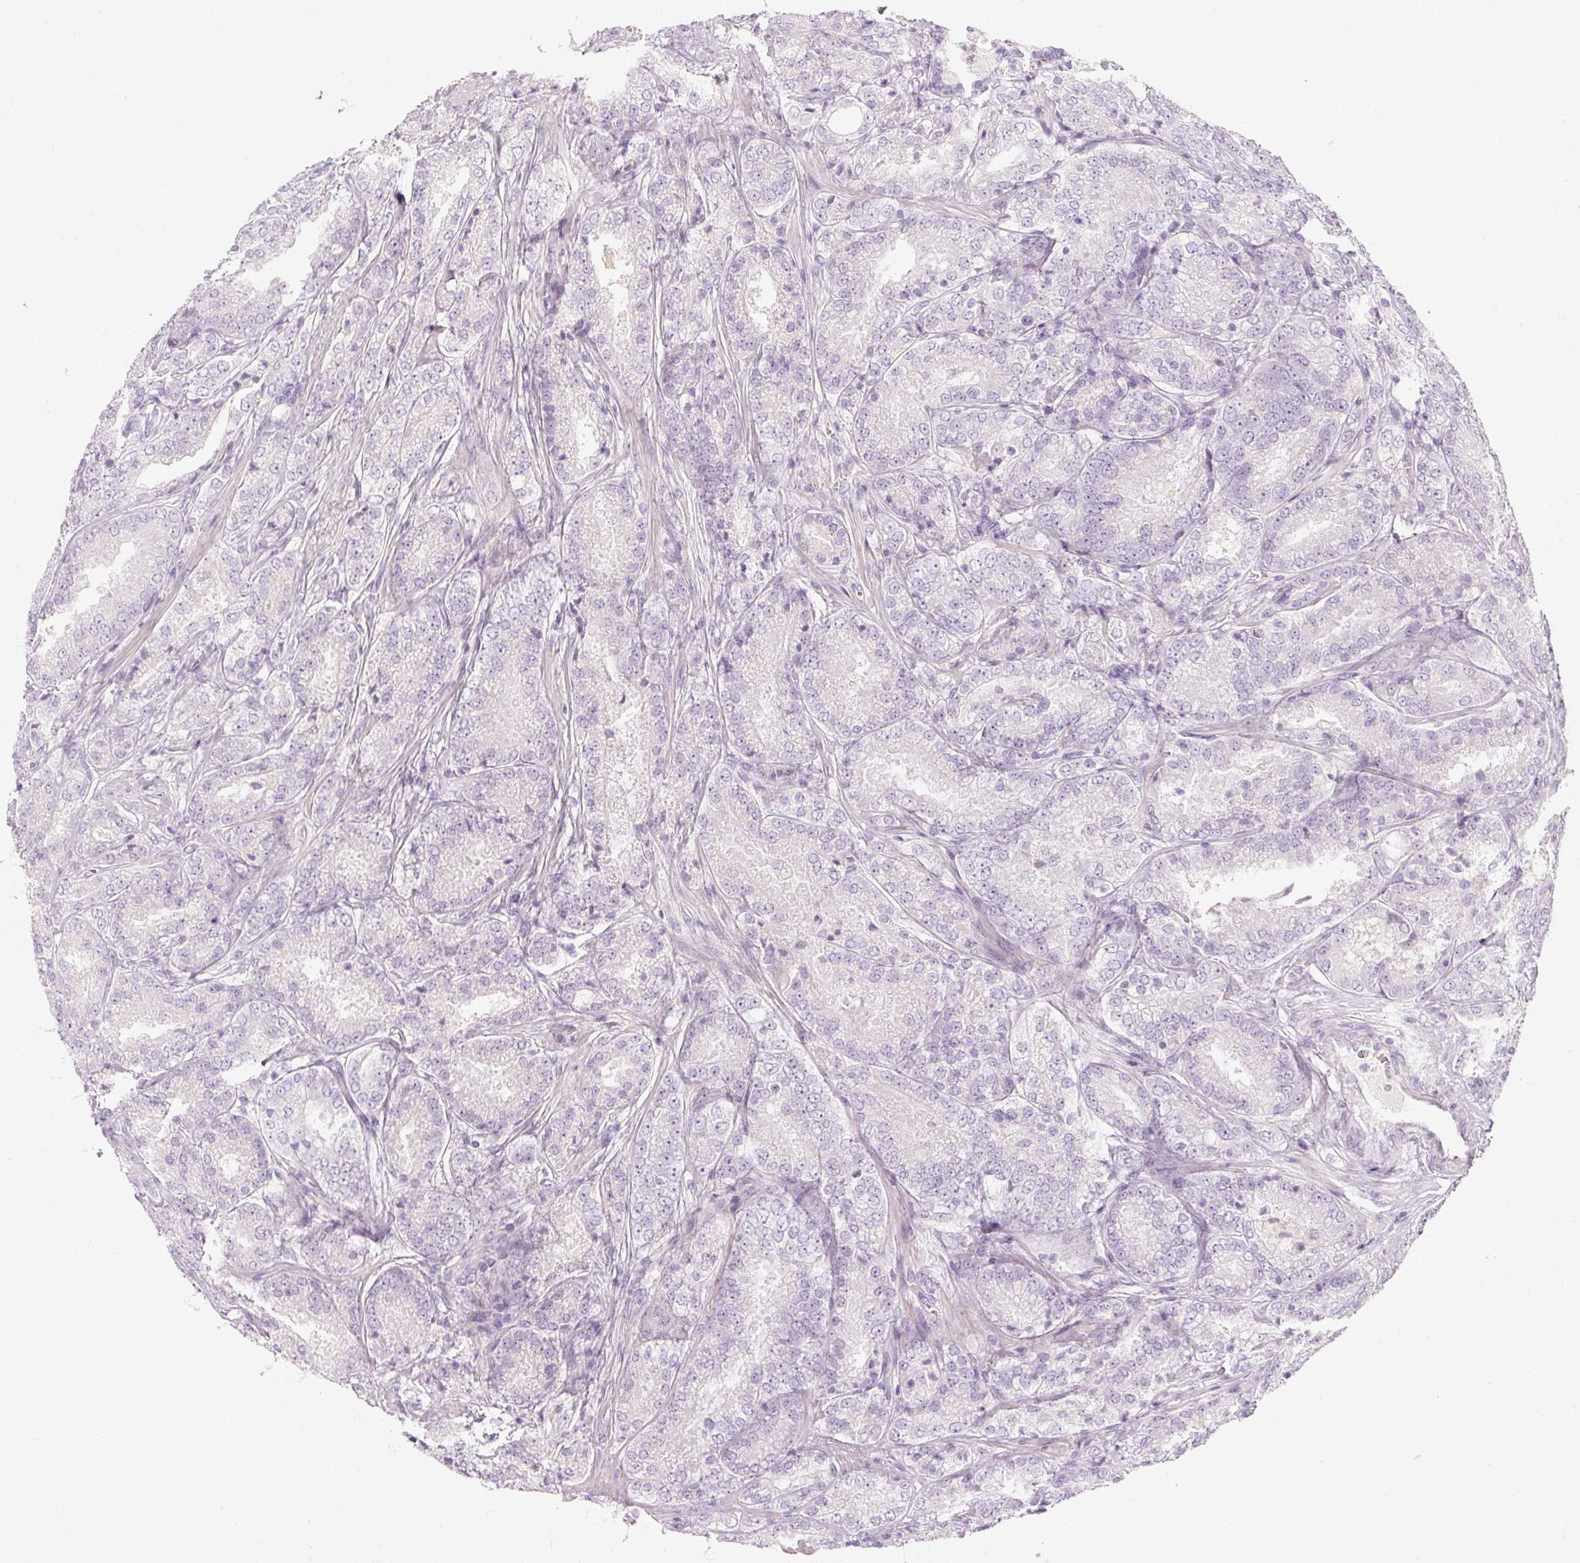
{"staining": {"intensity": "negative", "quantity": "none", "location": "none"}, "tissue": "prostate cancer", "cell_type": "Tumor cells", "image_type": "cancer", "snomed": [{"axis": "morphology", "description": "Adenocarcinoma, High grade"}, {"axis": "topography", "description": "Prostate"}], "caption": "A histopathology image of human prostate high-grade adenocarcinoma is negative for staining in tumor cells.", "gene": "NFE2L3", "patient": {"sex": "male", "age": 63}}